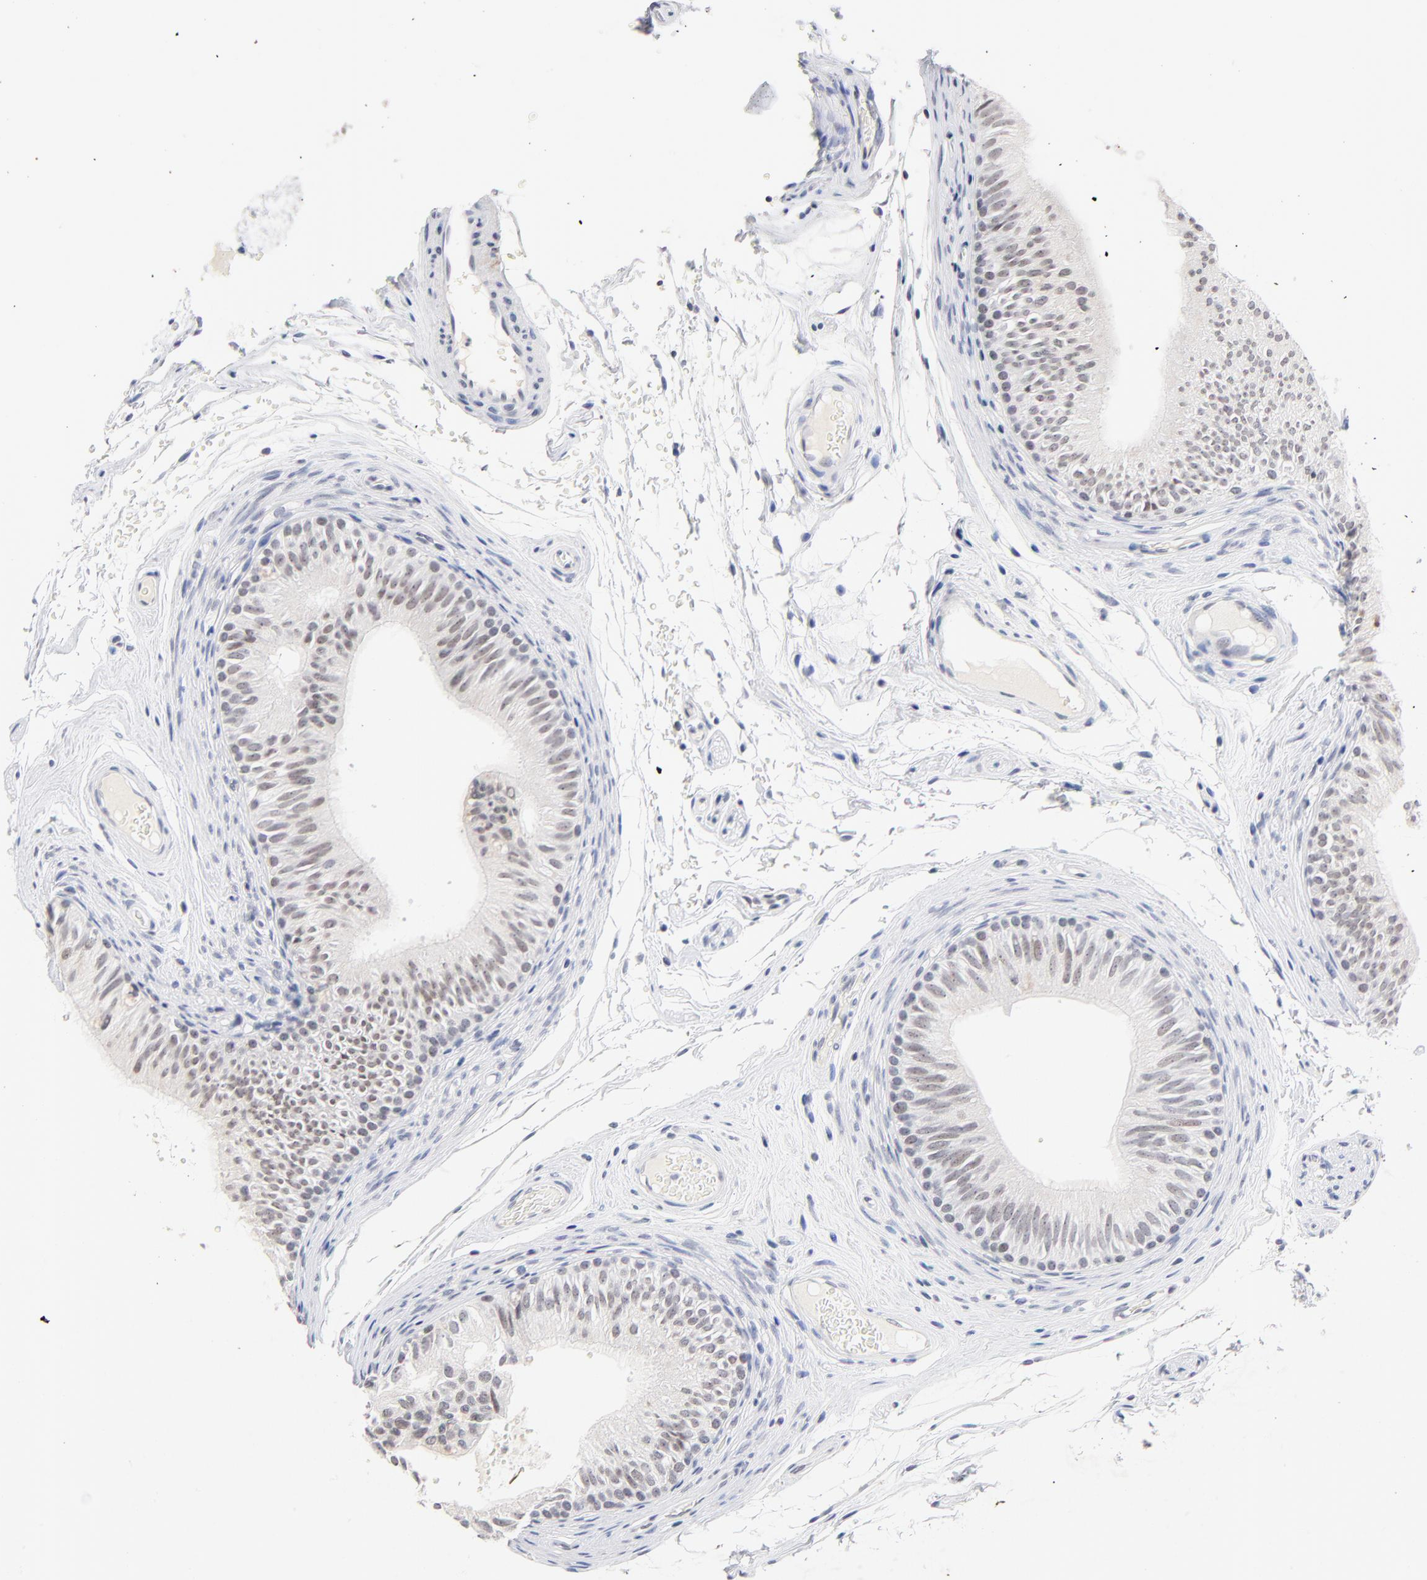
{"staining": {"intensity": "negative", "quantity": "none", "location": "none"}, "tissue": "epididymis", "cell_type": "Glandular cells", "image_type": "normal", "snomed": [{"axis": "morphology", "description": "Normal tissue, NOS"}, {"axis": "topography", "description": "Testis"}, {"axis": "topography", "description": "Epididymis"}], "caption": "Immunohistochemical staining of unremarkable human epididymis reveals no significant staining in glandular cells.", "gene": "ORC2", "patient": {"sex": "male", "age": 36}}